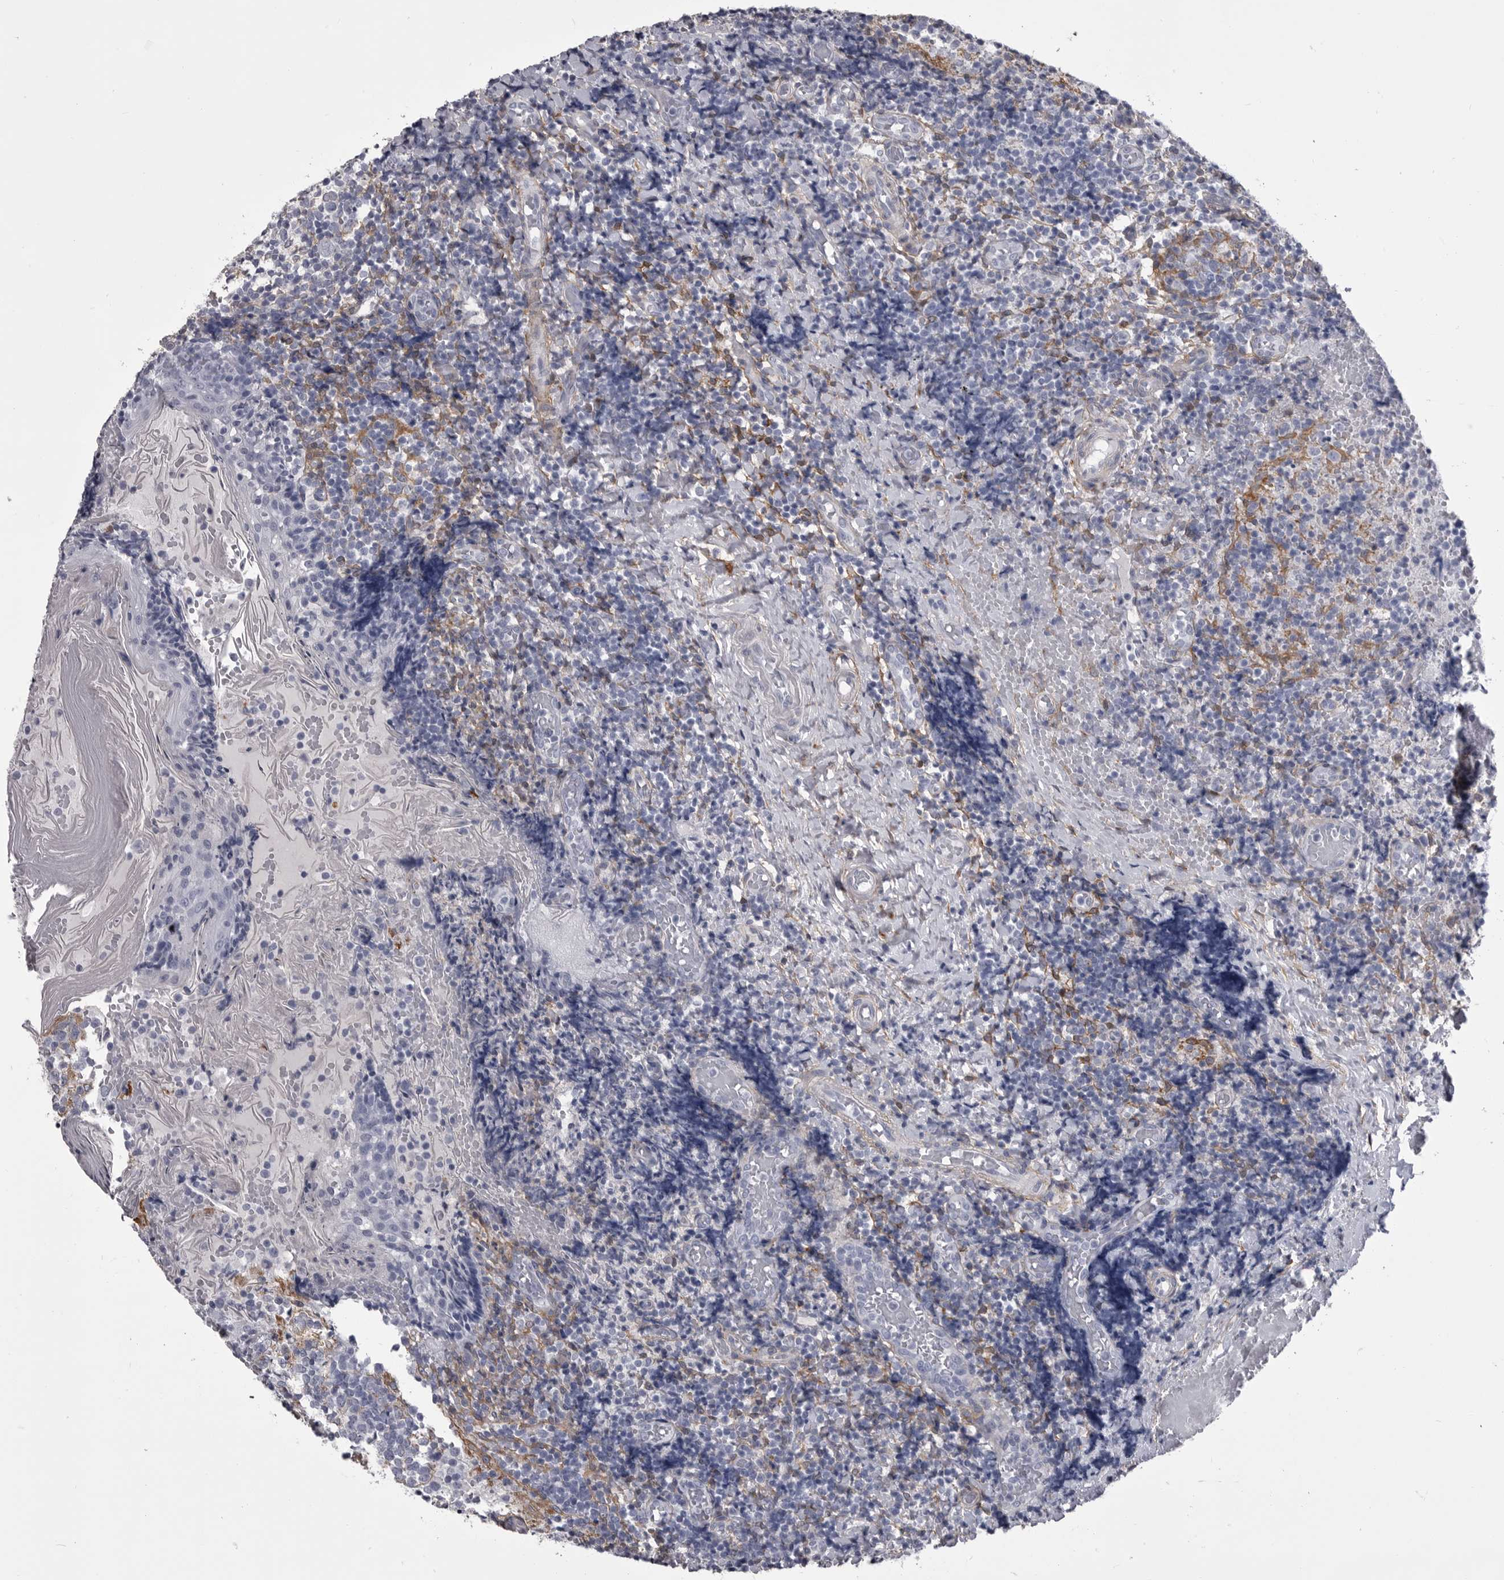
{"staining": {"intensity": "negative", "quantity": "none", "location": "none"}, "tissue": "tonsil", "cell_type": "Germinal center cells", "image_type": "normal", "snomed": [{"axis": "morphology", "description": "Normal tissue, NOS"}, {"axis": "topography", "description": "Tonsil"}], "caption": "Germinal center cells show no significant protein expression in benign tonsil. The staining was performed using DAB (3,3'-diaminobenzidine) to visualize the protein expression in brown, while the nuclei were stained in blue with hematoxylin (Magnification: 20x).", "gene": "ANK2", "patient": {"sex": "female", "age": 19}}